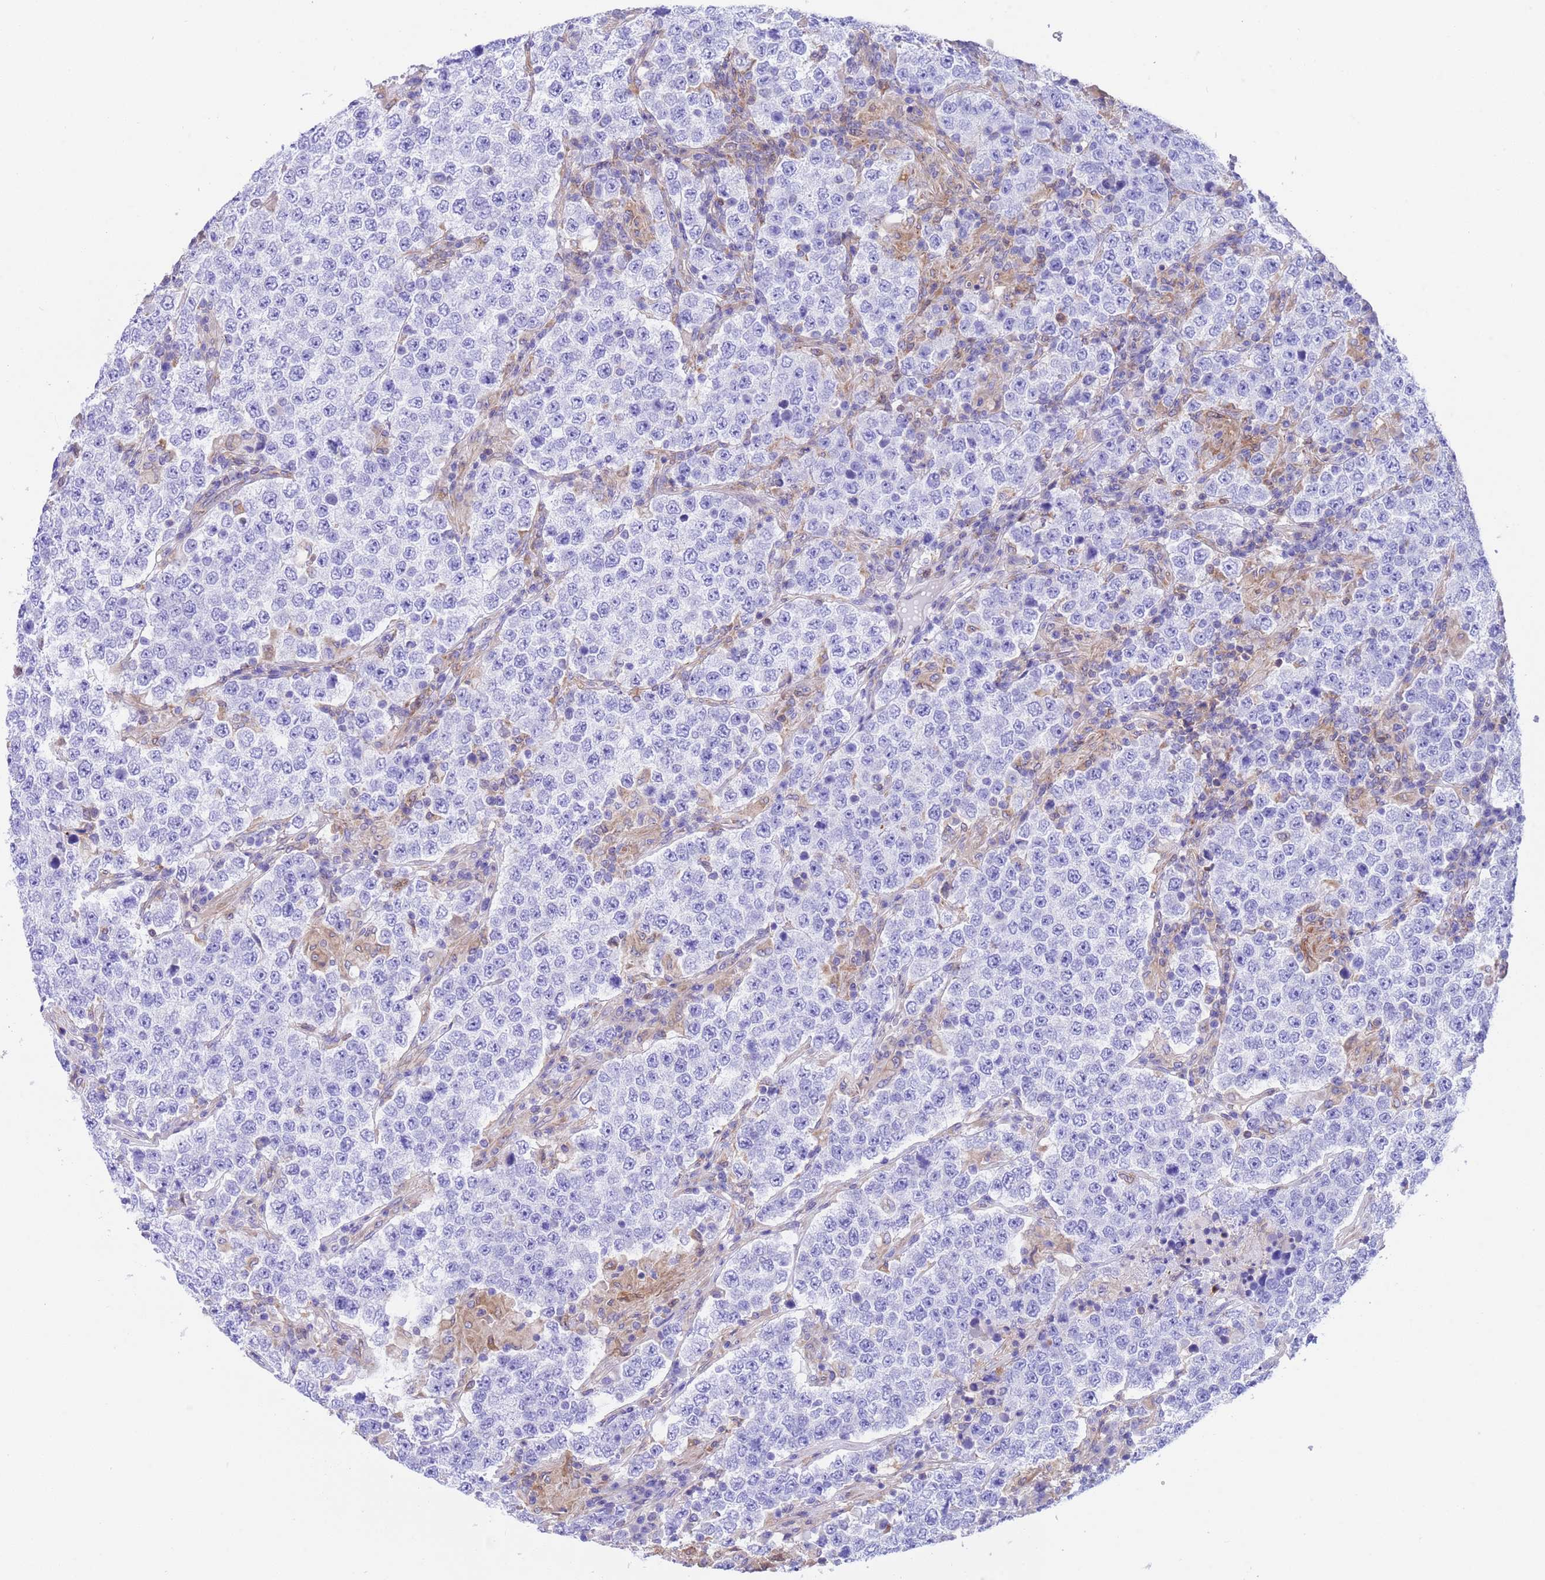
{"staining": {"intensity": "negative", "quantity": "none", "location": "none"}, "tissue": "testis cancer", "cell_type": "Tumor cells", "image_type": "cancer", "snomed": [{"axis": "morphology", "description": "Normal tissue, NOS"}, {"axis": "morphology", "description": "Urothelial carcinoma, High grade"}, {"axis": "morphology", "description": "Seminoma, NOS"}, {"axis": "morphology", "description": "Carcinoma, Embryonal, NOS"}, {"axis": "topography", "description": "Urinary bladder"}, {"axis": "topography", "description": "Testis"}], "caption": "The immunohistochemistry photomicrograph has no significant staining in tumor cells of testis embryonal carcinoma tissue. (DAB immunohistochemistry (IHC) visualized using brightfield microscopy, high magnification).", "gene": "C6orf47", "patient": {"sex": "male", "age": 41}}